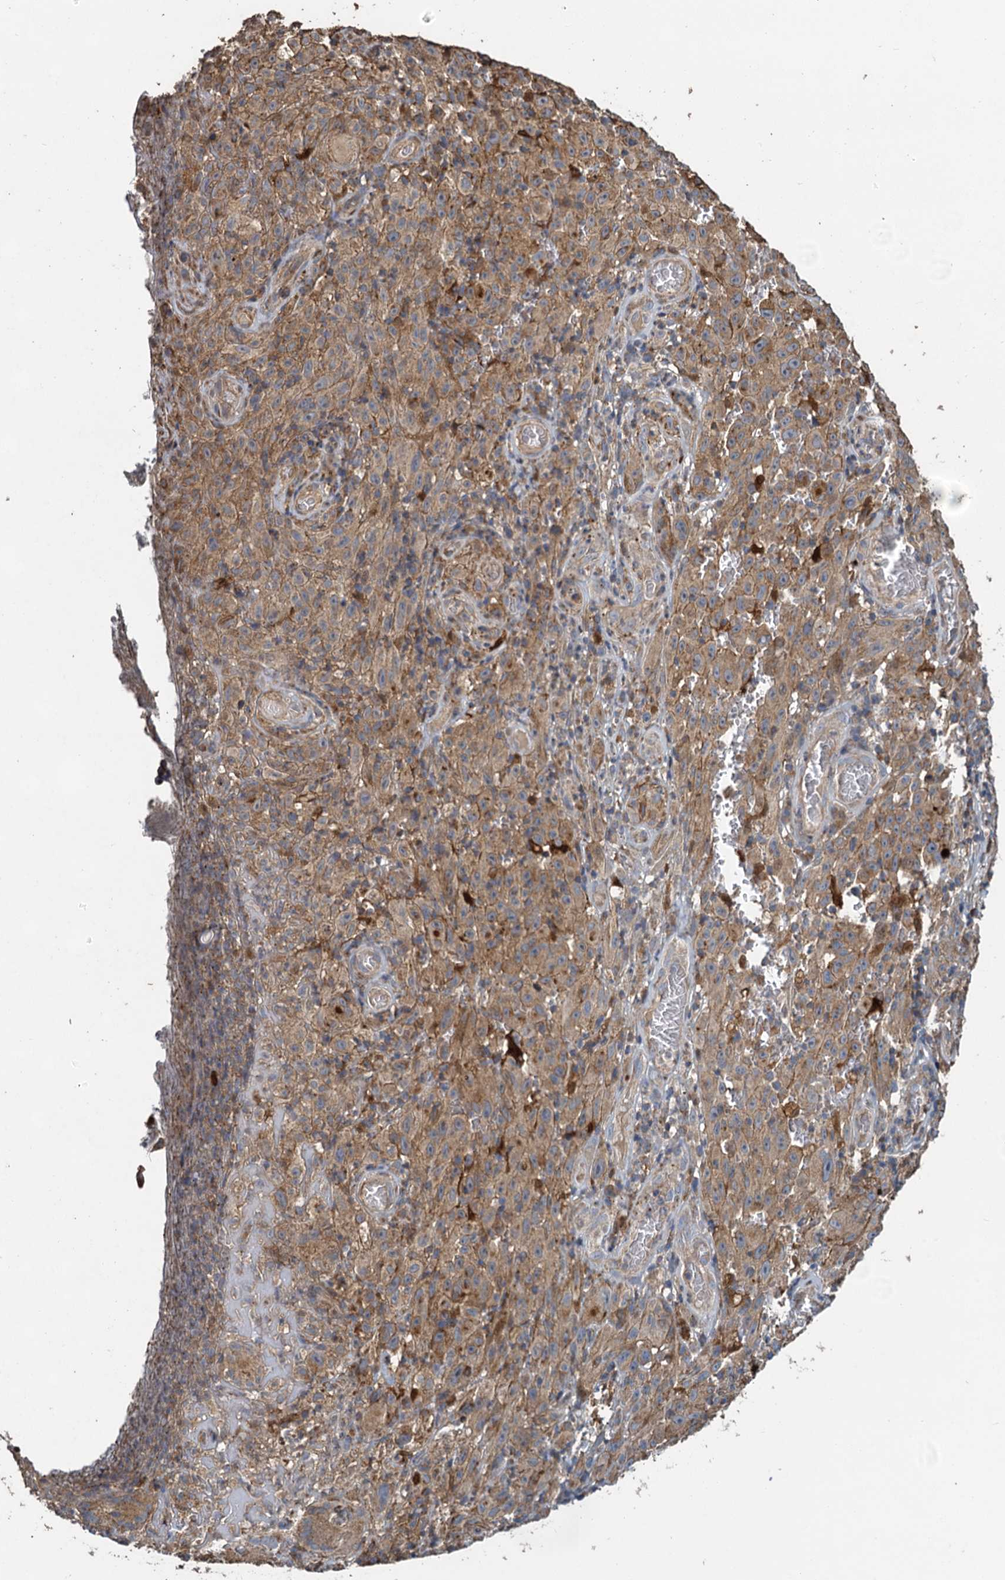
{"staining": {"intensity": "moderate", "quantity": ">75%", "location": "cytoplasmic/membranous"}, "tissue": "melanoma", "cell_type": "Tumor cells", "image_type": "cancer", "snomed": [{"axis": "morphology", "description": "Malignant melanoma, NOS"}, {"axis": "topography", "description": "Skin"}], "caption": "A brown stain labels moderate cytoplasmic/membranous positivity of a protein in human melanoma tumor cells.", "gene": "SDS", "patient": {"sex": "female", "age": 82}}